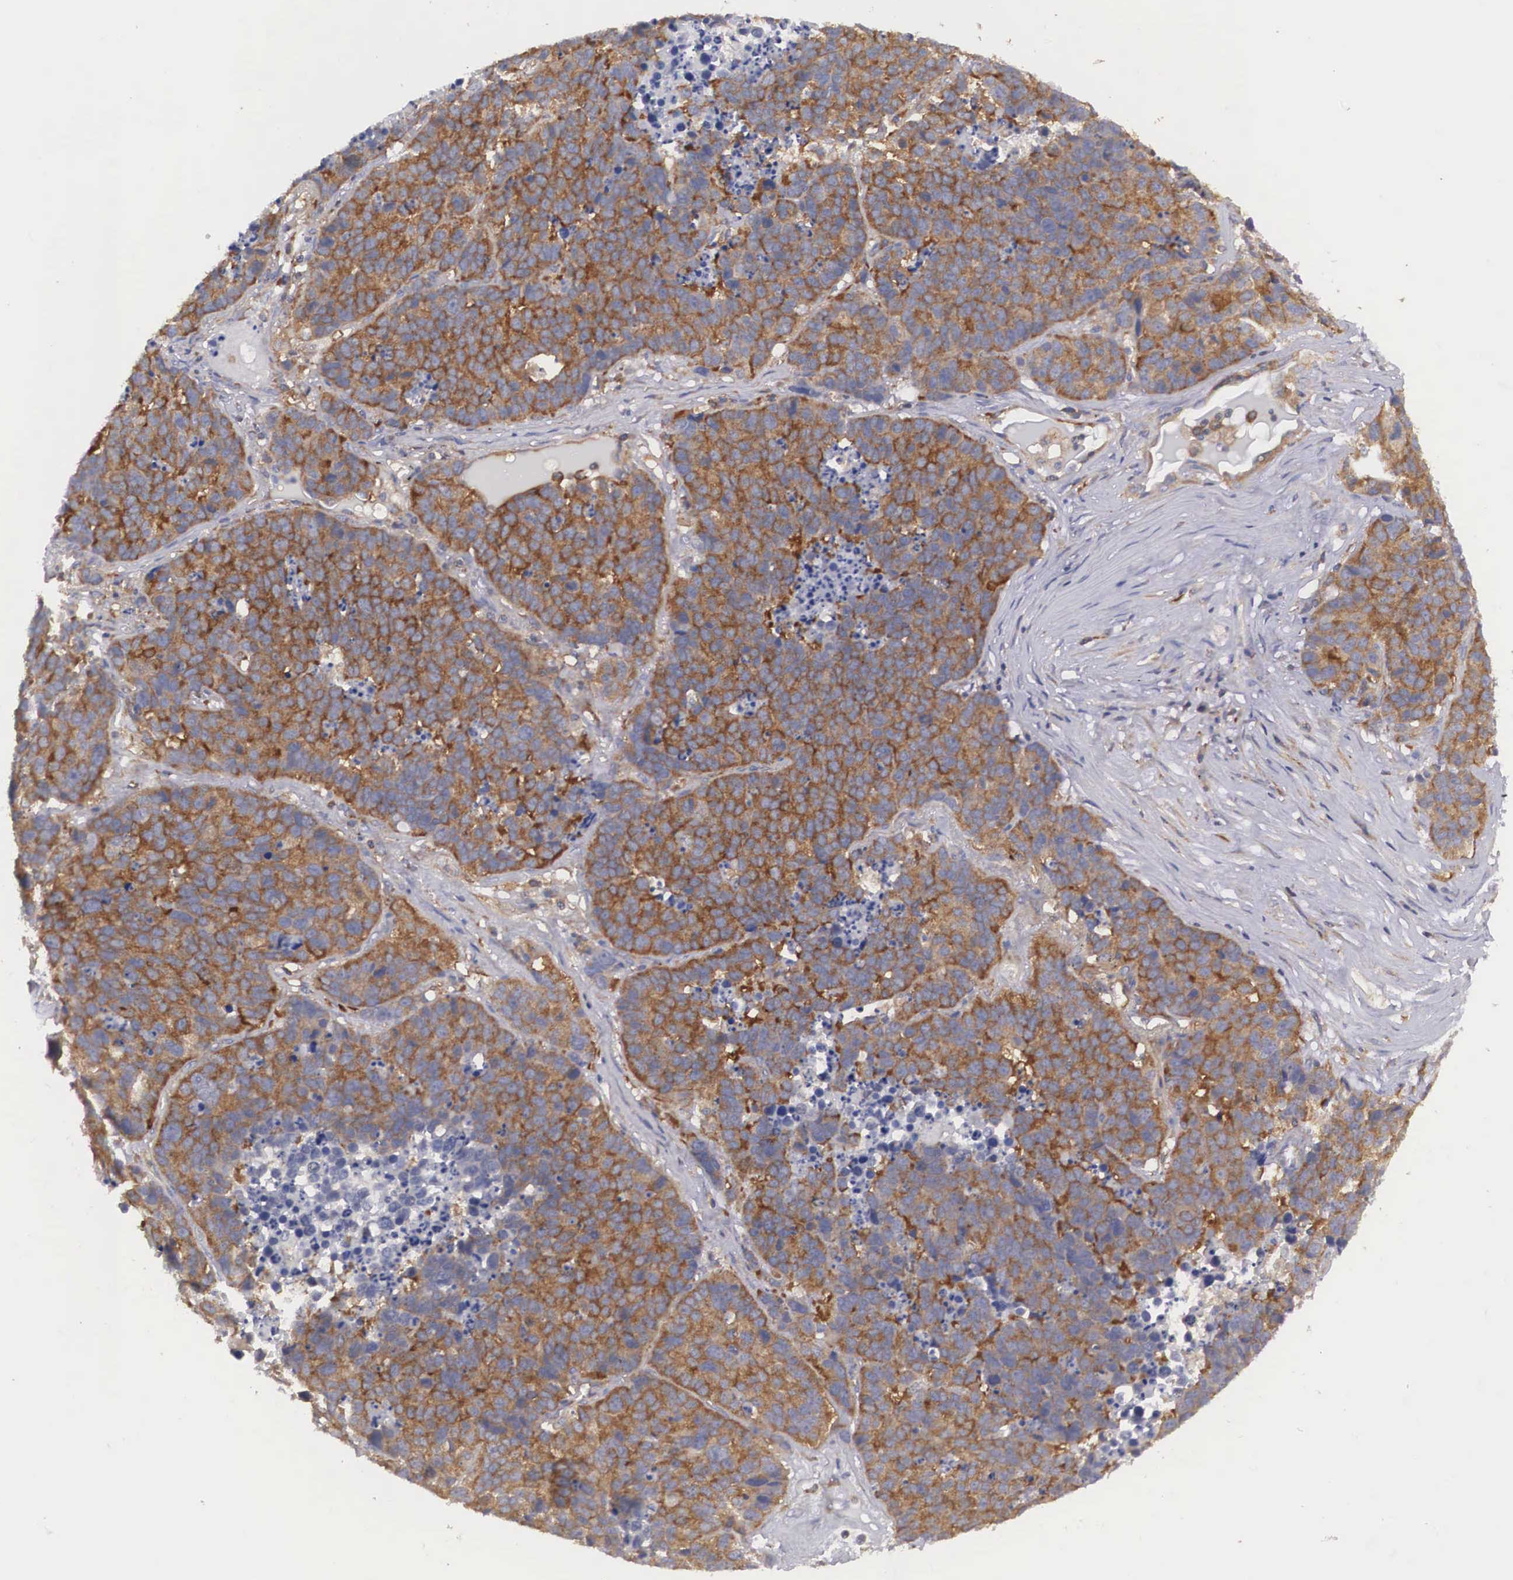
{"staining": {"intensity": "moderate", "quantity": ">75%", "location": "cytoplasmic/membranous"}, "tissue": "lung cancer", "cell_type": "Tumor cells", "image_type": "cancer", "snomed": [{"axis": "morphology", "description": "Carcinoid, malignant, NOS"}, {"axis": "topography", "description": "Lung"}], "caption": "Human lung carcinoid (malignant) stained with a brown dye reveals moderate cytoplasmic/membranous positive expression in about >75% of tumor cells.", "gene": "GRIPAP1", "patient": {"sex": "male", "age": 60}}